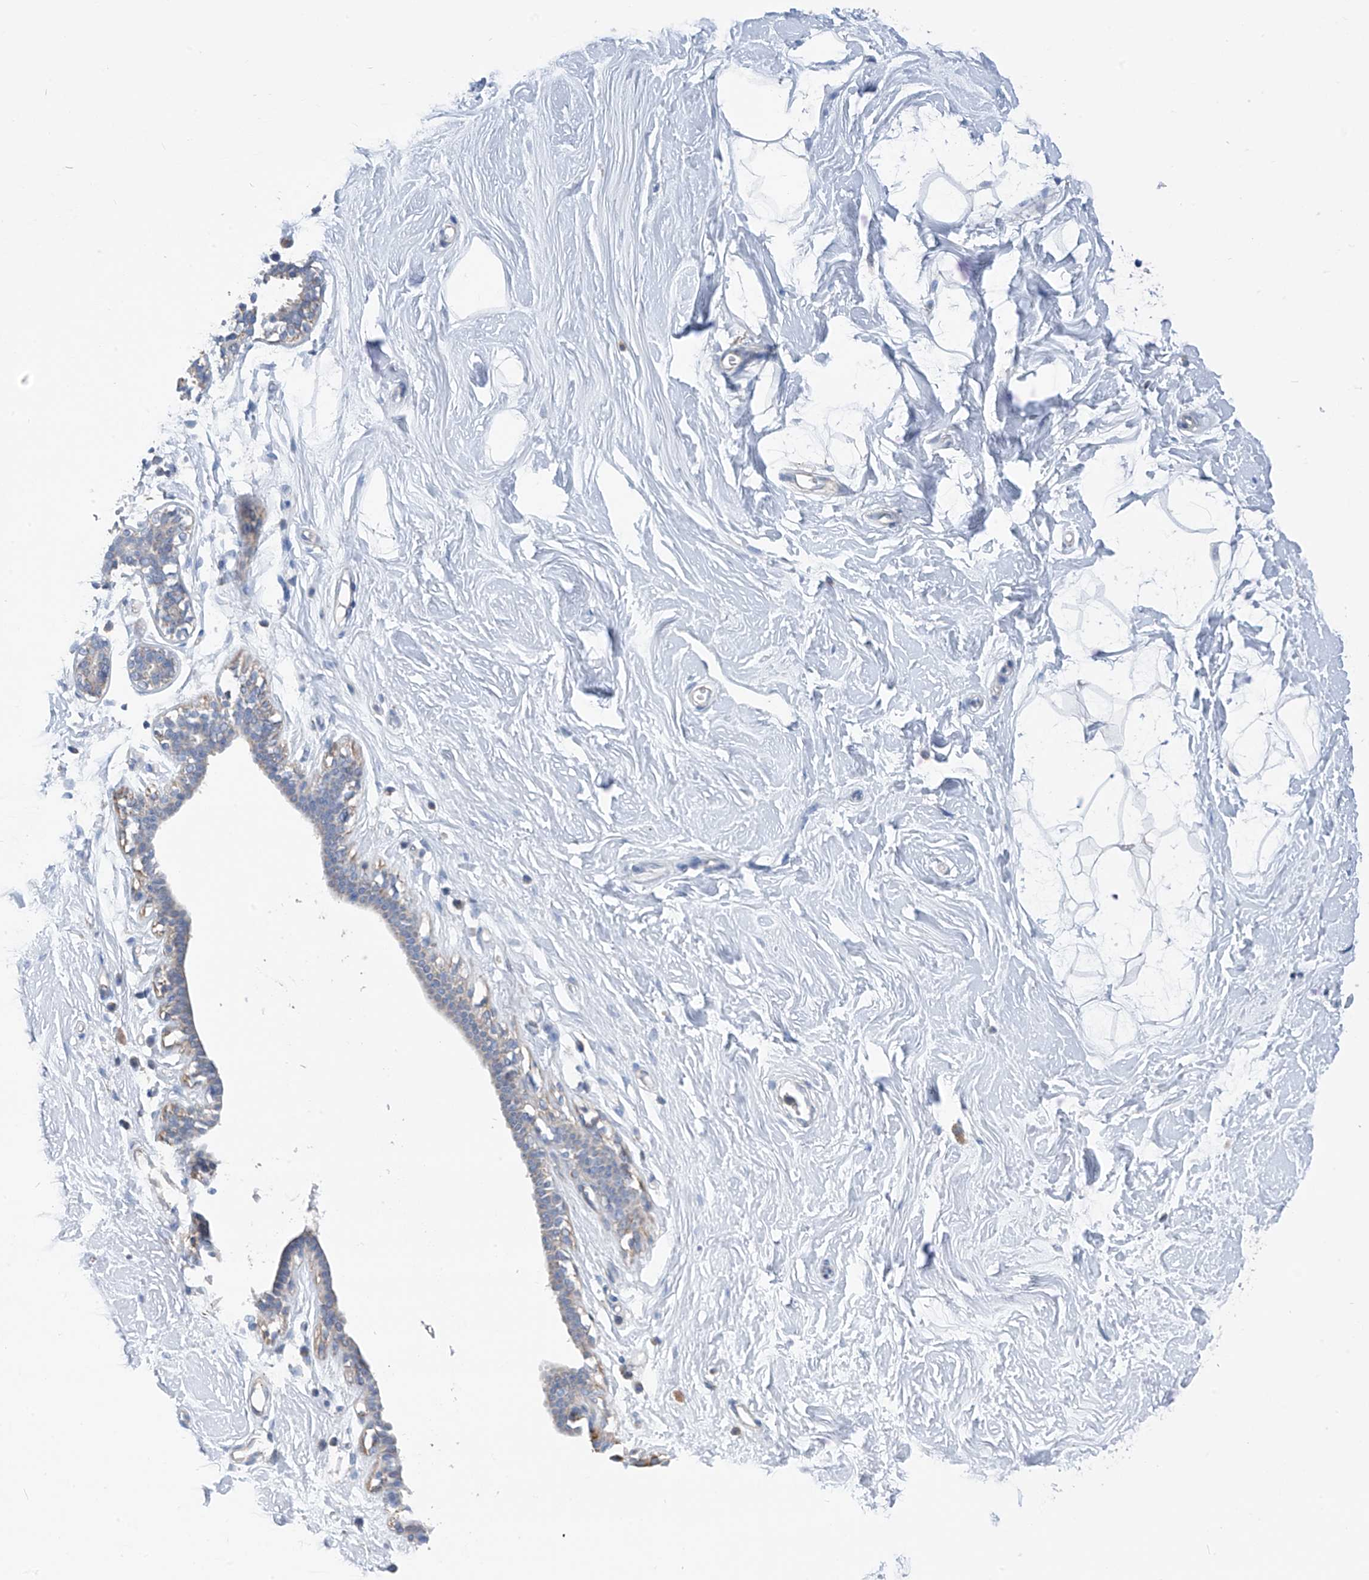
{"staining": {"intensity": "negative", "quantity": "none", "location": "none"}, "tissue": "breast", "cell_type": "Adipocytes", "image_type": "normal", "snomed": [{"axis": "morphology", "description": "Normal tissue, NOS"}, {"axis": "topography", "description": "Breast"}], "caption": "Histopathology image shows no protein expression in adipocytes of unremarkable breast. Brightfield microscopy of IHC stained with DAB (3,3'-diaminobenzidine) (brown) and hematoxylin (blue), captured at high magnification.", "gene": "SYN3", "patient": {"sex": "female", "age": 26}}